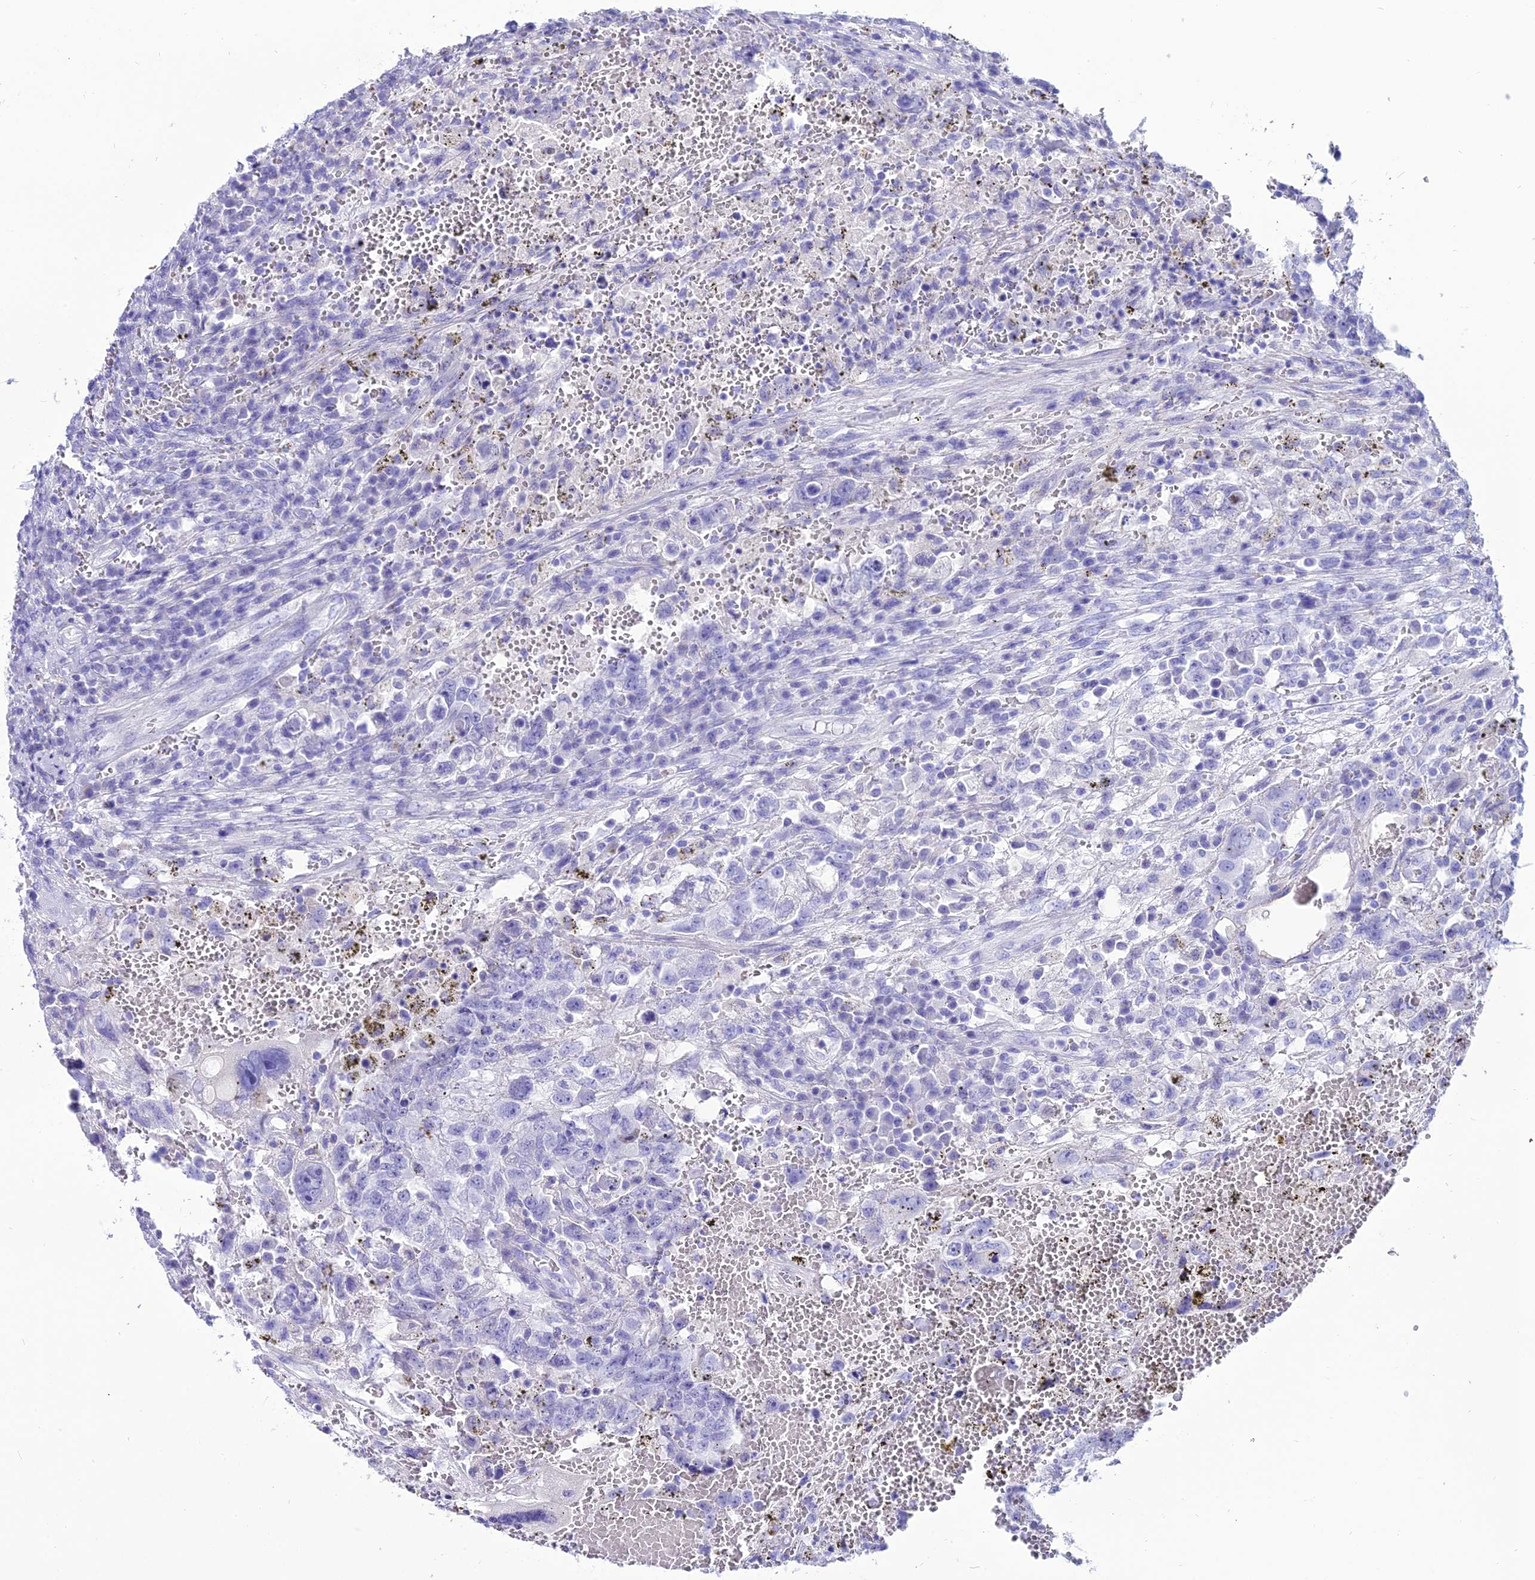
{"staining": {"intensity": "negative", "quantity": "none", "location": "none"}, "tissue": "testis cancer", "cell_type": "Tumor cells", "image_type": "cancer", "snomed": [{"axis": "morphology", "description": "Carcinoma, Embryonal, NOS"}, {"axis": "topography", "description": "Testis"}], "caption": "The photomicrograph reveals no significant positivity in tumor cells of testis cancer. (DAB (3,3'-diaminobenzidine) immunohistochemistry (IHC), high magnification).", "gene": "PNMA5", "patient": {"sex": "male", "age": 26}}